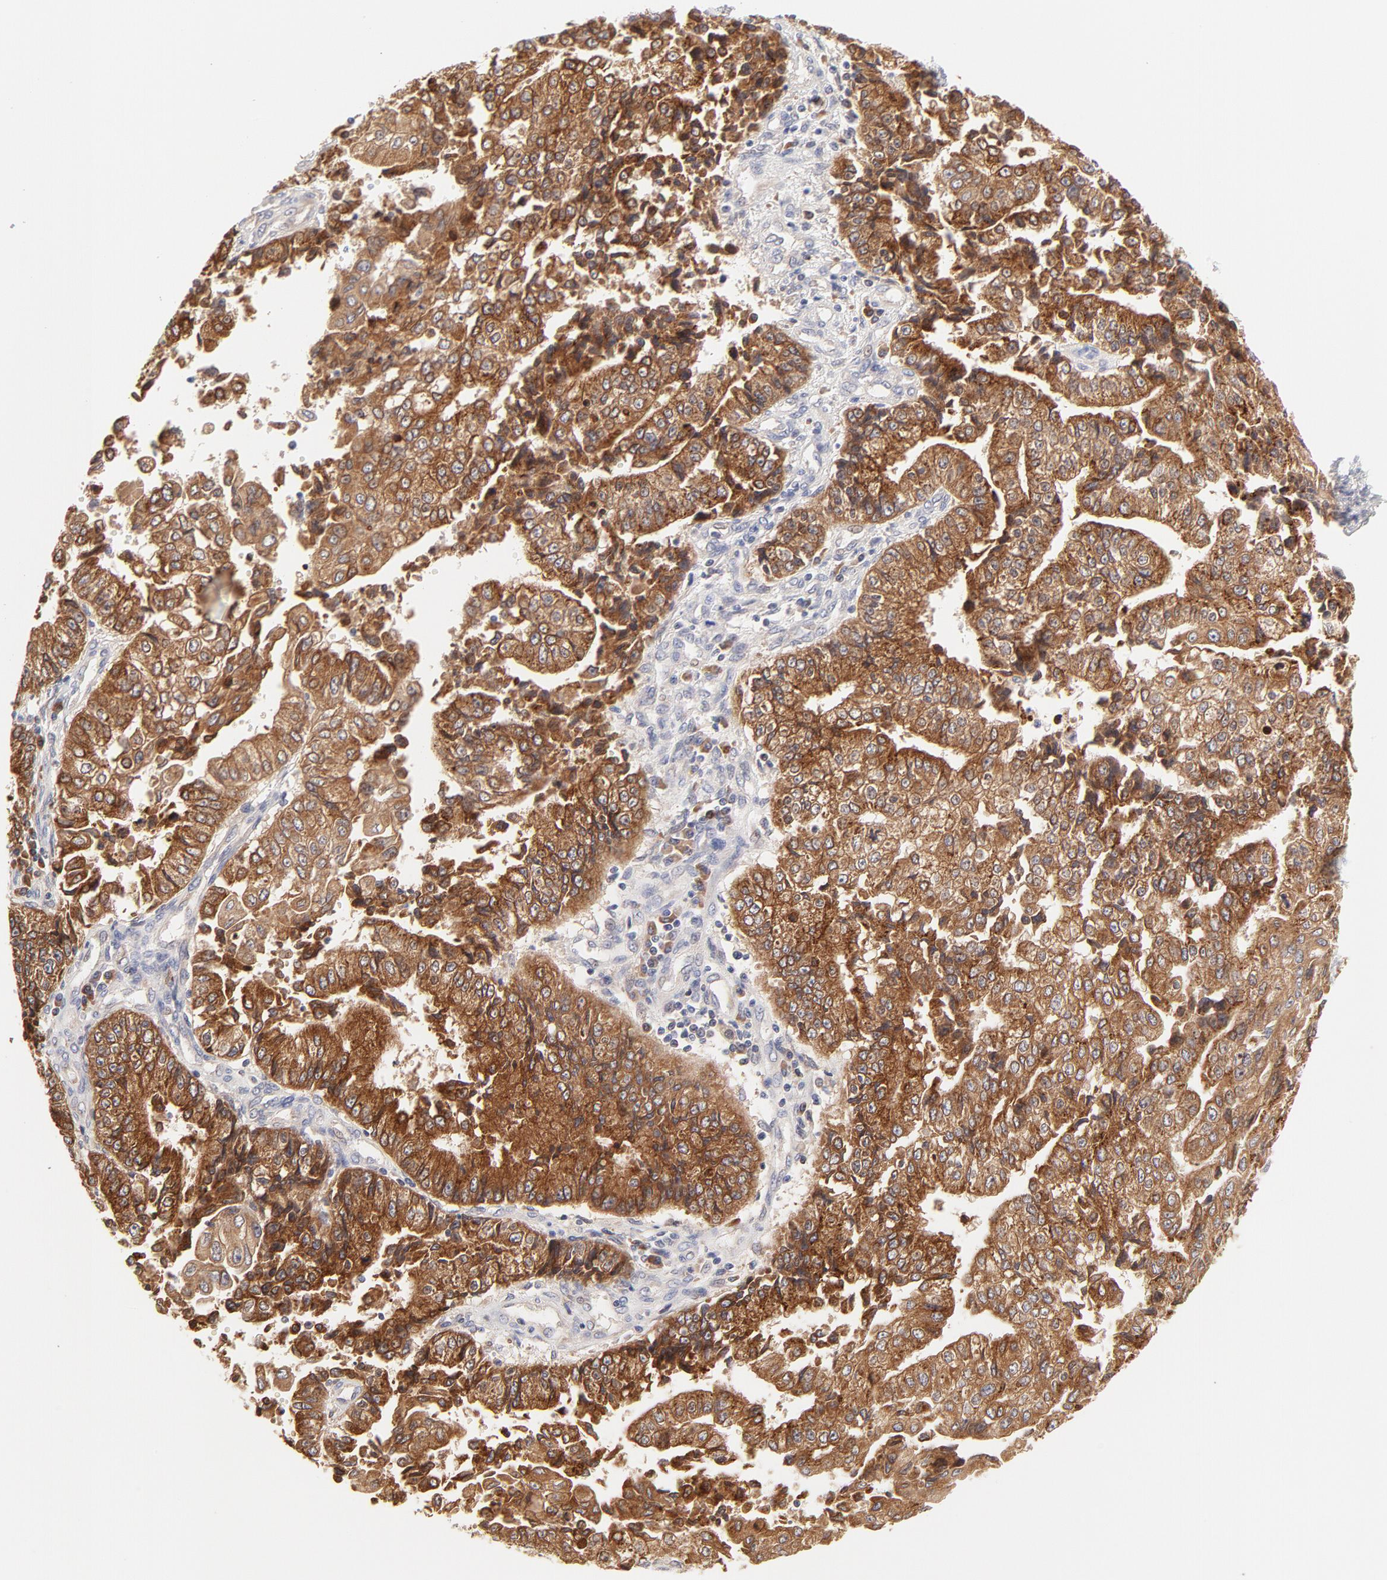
{"staining": {"intensity": "moderate", "quantity": ">75%", "location": "cytoplasmic/membranous"}, "tissue": "endometrial cancer", "cell_type": "Tumor cells", "image_type": "cancer", "snomed": [{"axis": "morphology", "description": "Adenocarcinoma, NOS"}, {"axis": "topography", "description": "Endometrium"}], "caption": "Immunohistochemical staining of endometrial adenocarcinoma reveals moderate cytoplasmic/membranous protein expression in approximately >75% of tumor cells.", "gene": "RPS6KA1", "patient": {"sex": "female", "age": 75}}